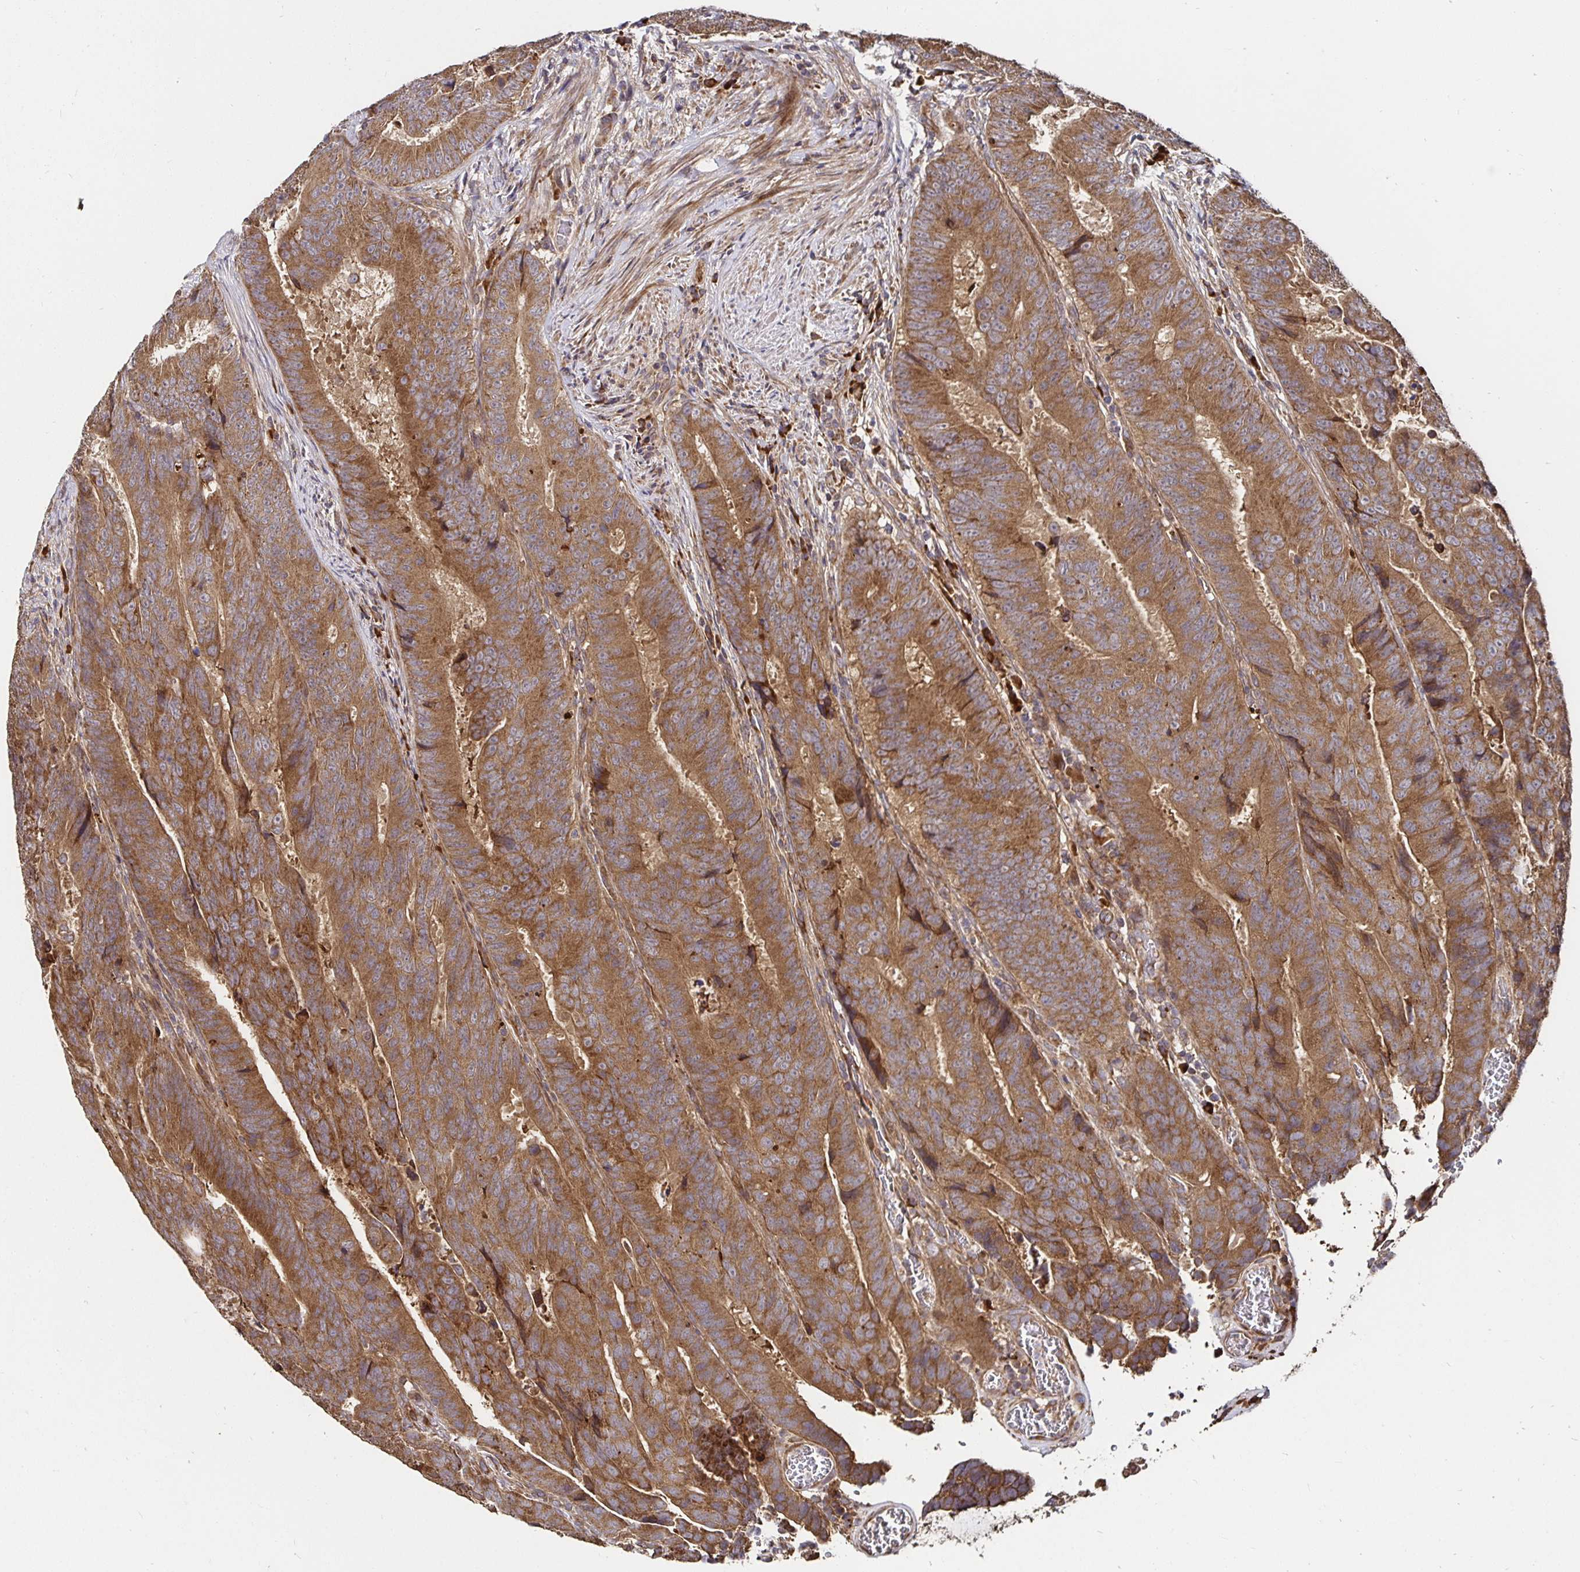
{"staining": {"intensity": "moderate", "quantity": ">75%", "location": "cytoplasmic/membranous"}, "tissue": "colorectal cancer", "cell_type": "Tumor cells", "image_type": "cancer", "snomed": [{"axis": "morphology", "description": "Adenocarcinoma, NOS"}, {"axis": "topography", "description": "Colon"}], "caption": "DAB (3,3'-diaminobenzidine) immunohistochemical staining of human adenocarcinoma (colorectal) reveals moderate cytoplasmic/membranous protein staining in about >75% of tumor cells.", "gene": "MLST8", "patient": {"sex": "female", "age": 48}}